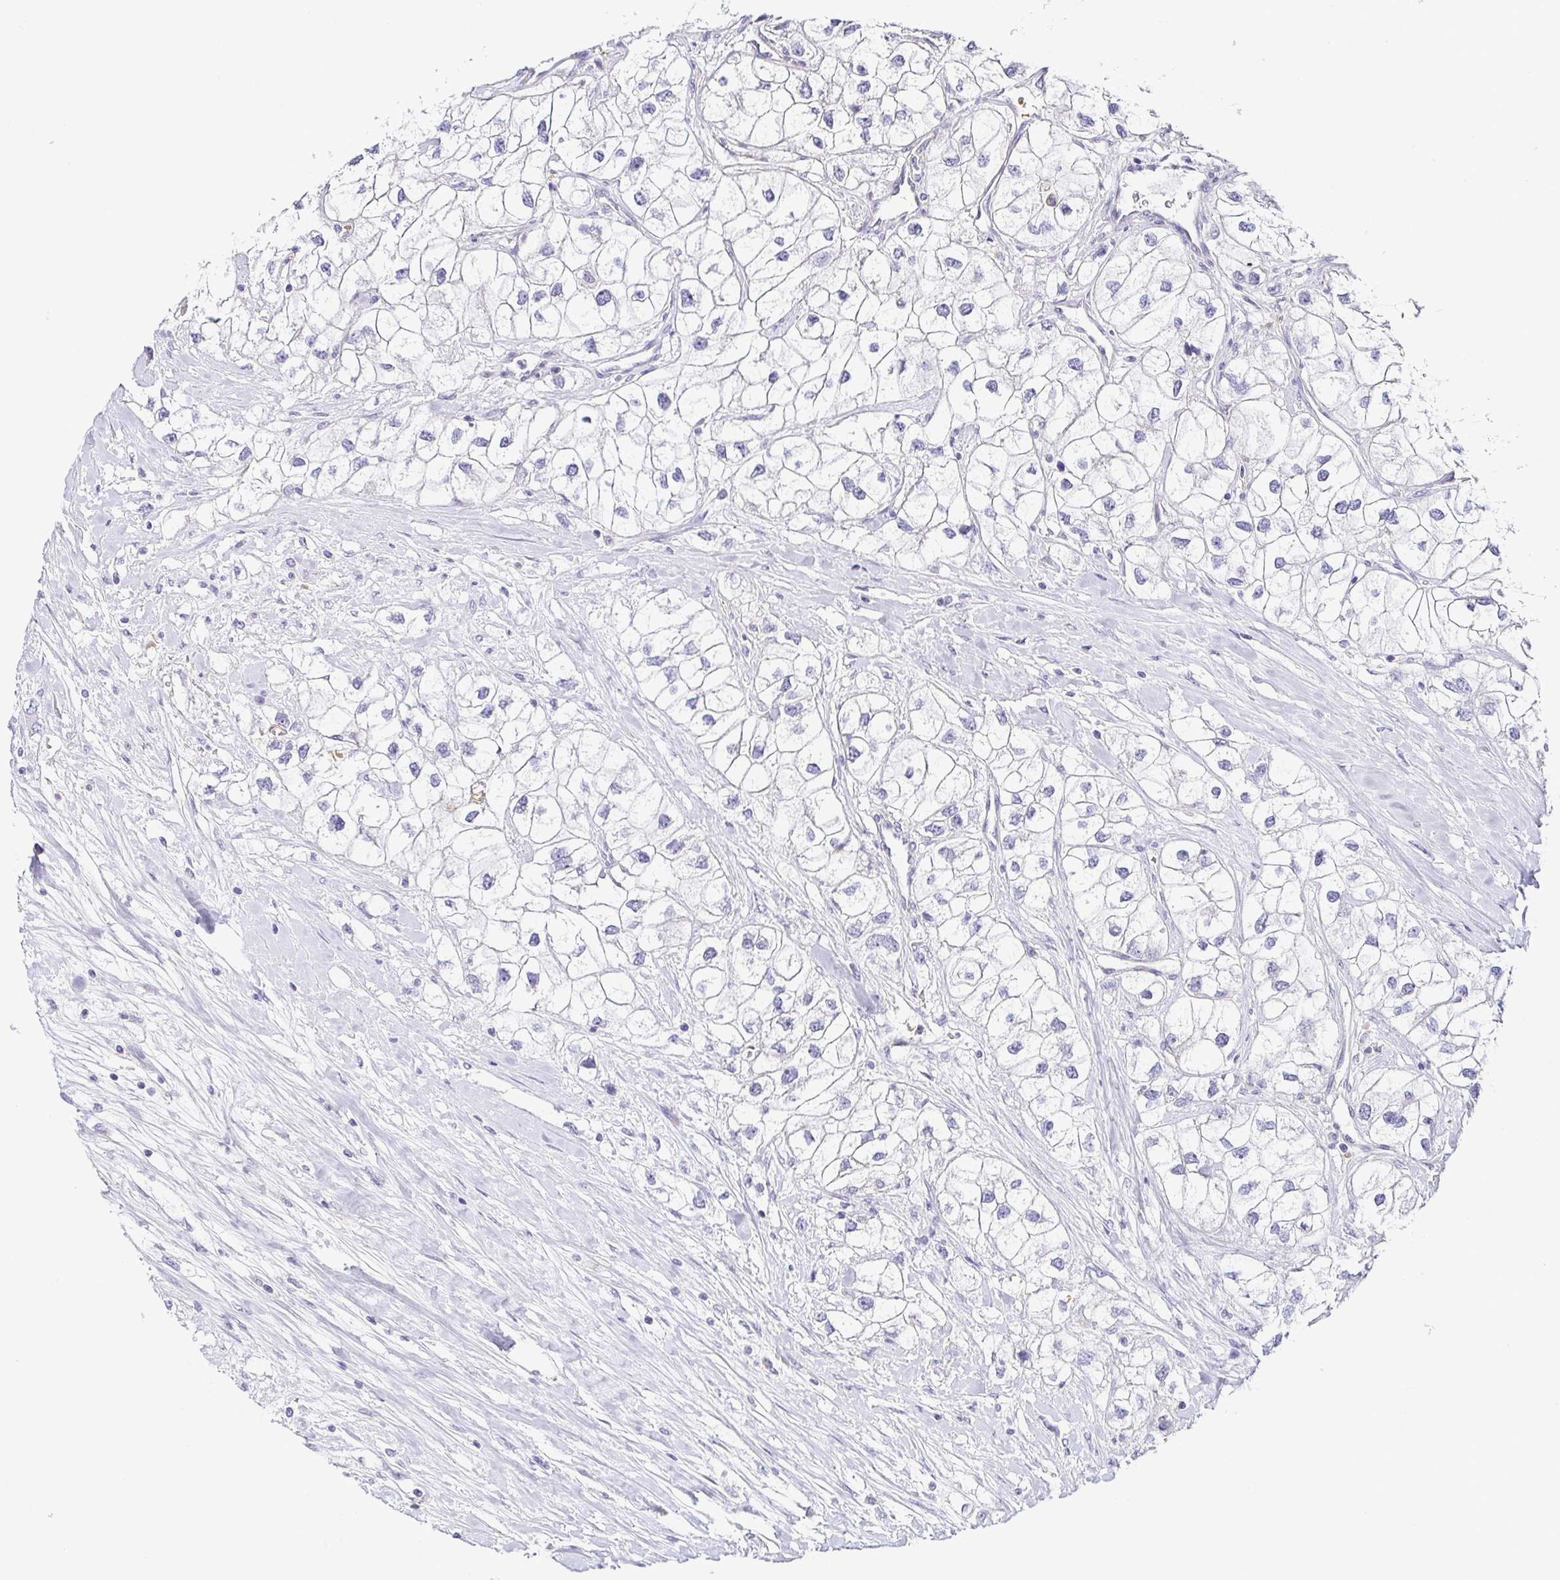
{"staining": {"intensity": "negative", "quantity": "none", "location": "none"}, "tissue": "renal cancer", "cell_type": "Tumor cells", "image_type": "cancer", "snomed": [{"axis": "morphology", "description": "Adenocarcinoma, NOS"}, {"axis": "topography", "description": "Kidney"}], "caption": "Immunohistochemistry (IHC) image of neoplastic tissue: adenocarcinoma (renal) stained with DAB (3,3'-diaminobenzidine) reveals no significant protein staining in tumor cells. The staining was performed using DAB (3,3'-diaminobenzidine) to visualize the protein expression in brown, while the nuclei were stained in blue with hematoxylin (Magnification: 20x).", "gene": "FAM162B", "patient": {"sex": "male", "age": 59}}